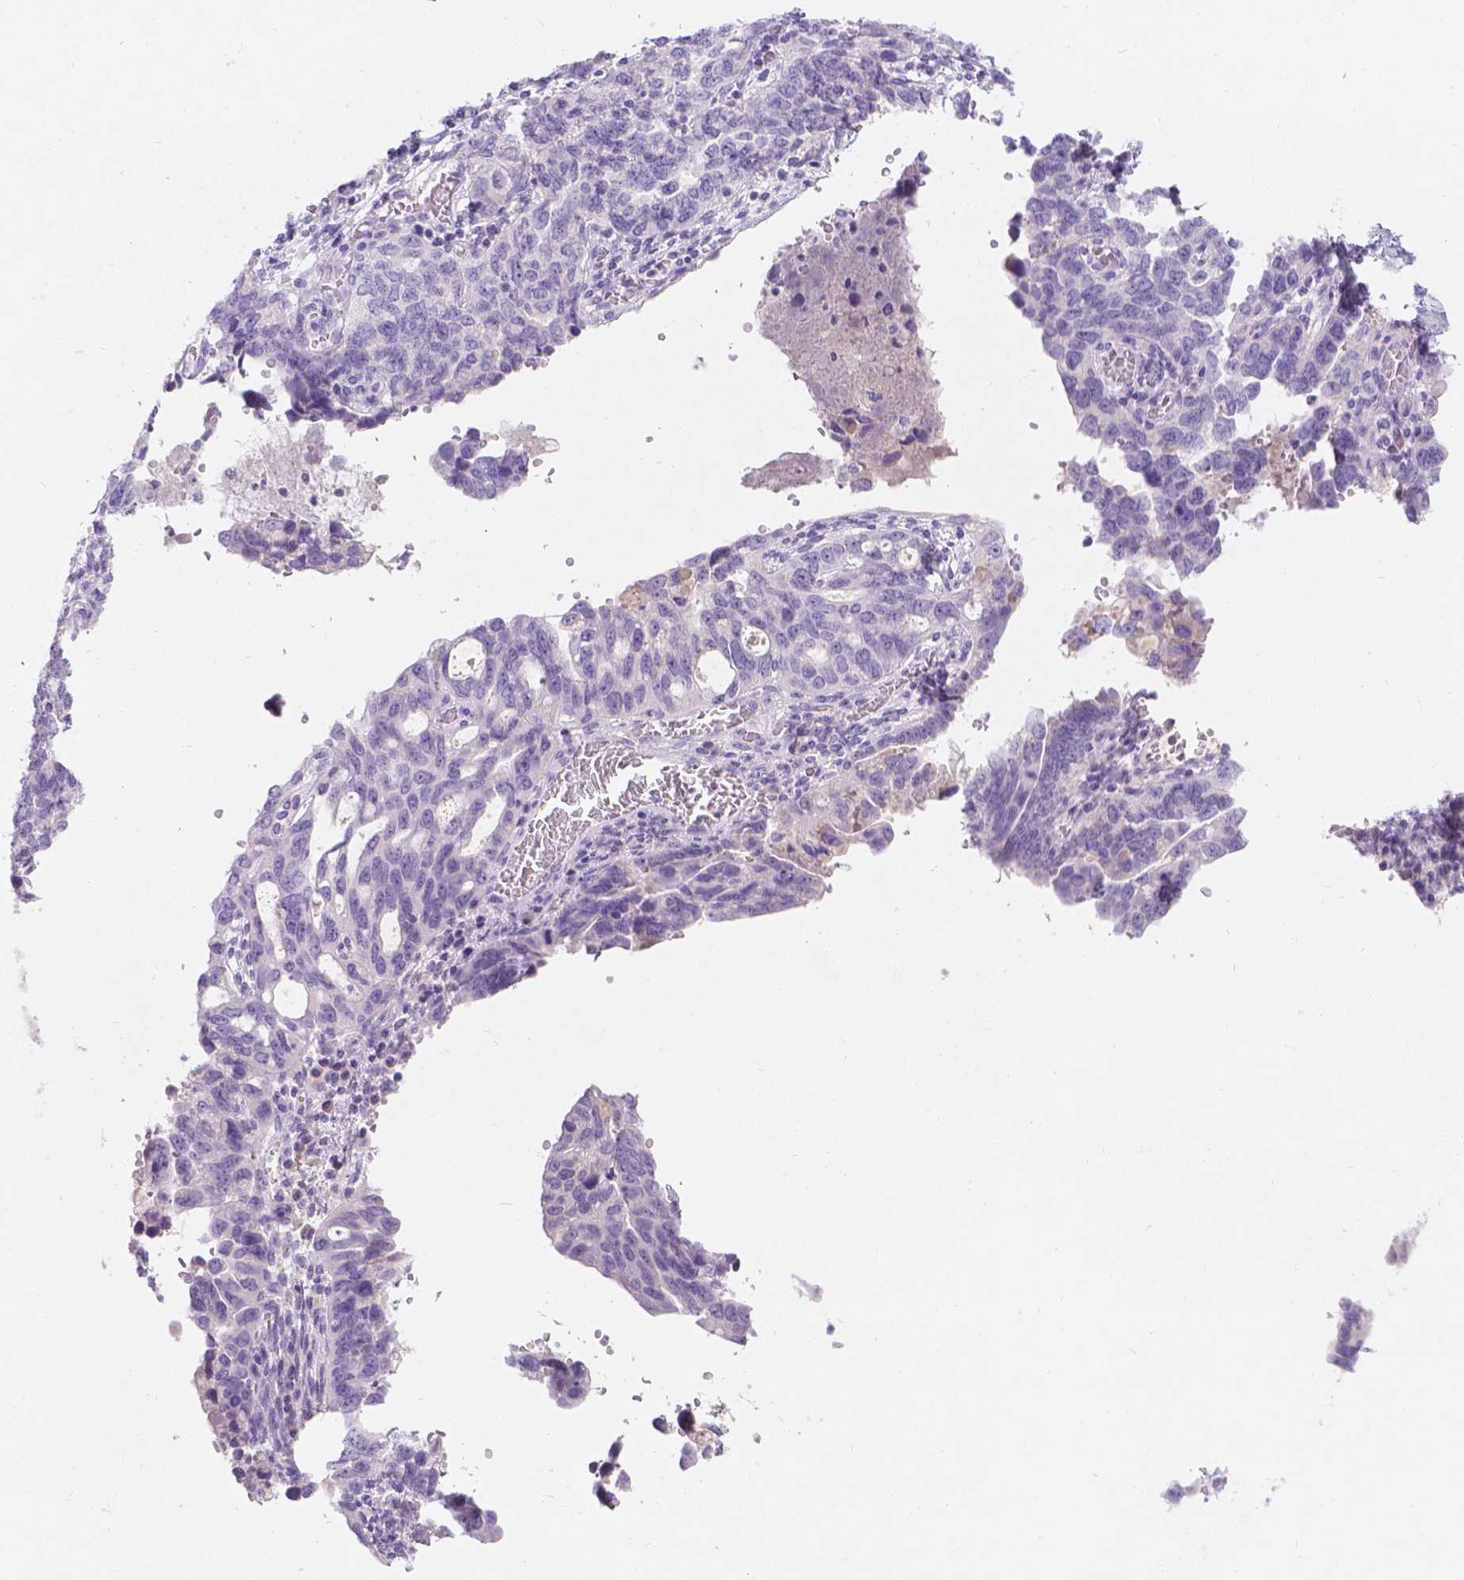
{"staining": {"intensity": "negative", "quantity": "none", "location": "none"}, "tissue": "ovarian cancer", "cell_type": "Tumor cells", "image_type": "cancer", "snomed": [{"axis": "morphology", "description": "Cystadenocarcinoma, serous, NOS"}, {"axis": "topography", "description": "Ovary"}], "caption": "The immunohistochemistry micrograph has no significant expression in tumor cells of serous cystadenocarcinoma (ovarian) tissue. Nuclei are stained in blue.", "gene": "GAL3ST2", "patient": {"sex": "female", "age": 69}}